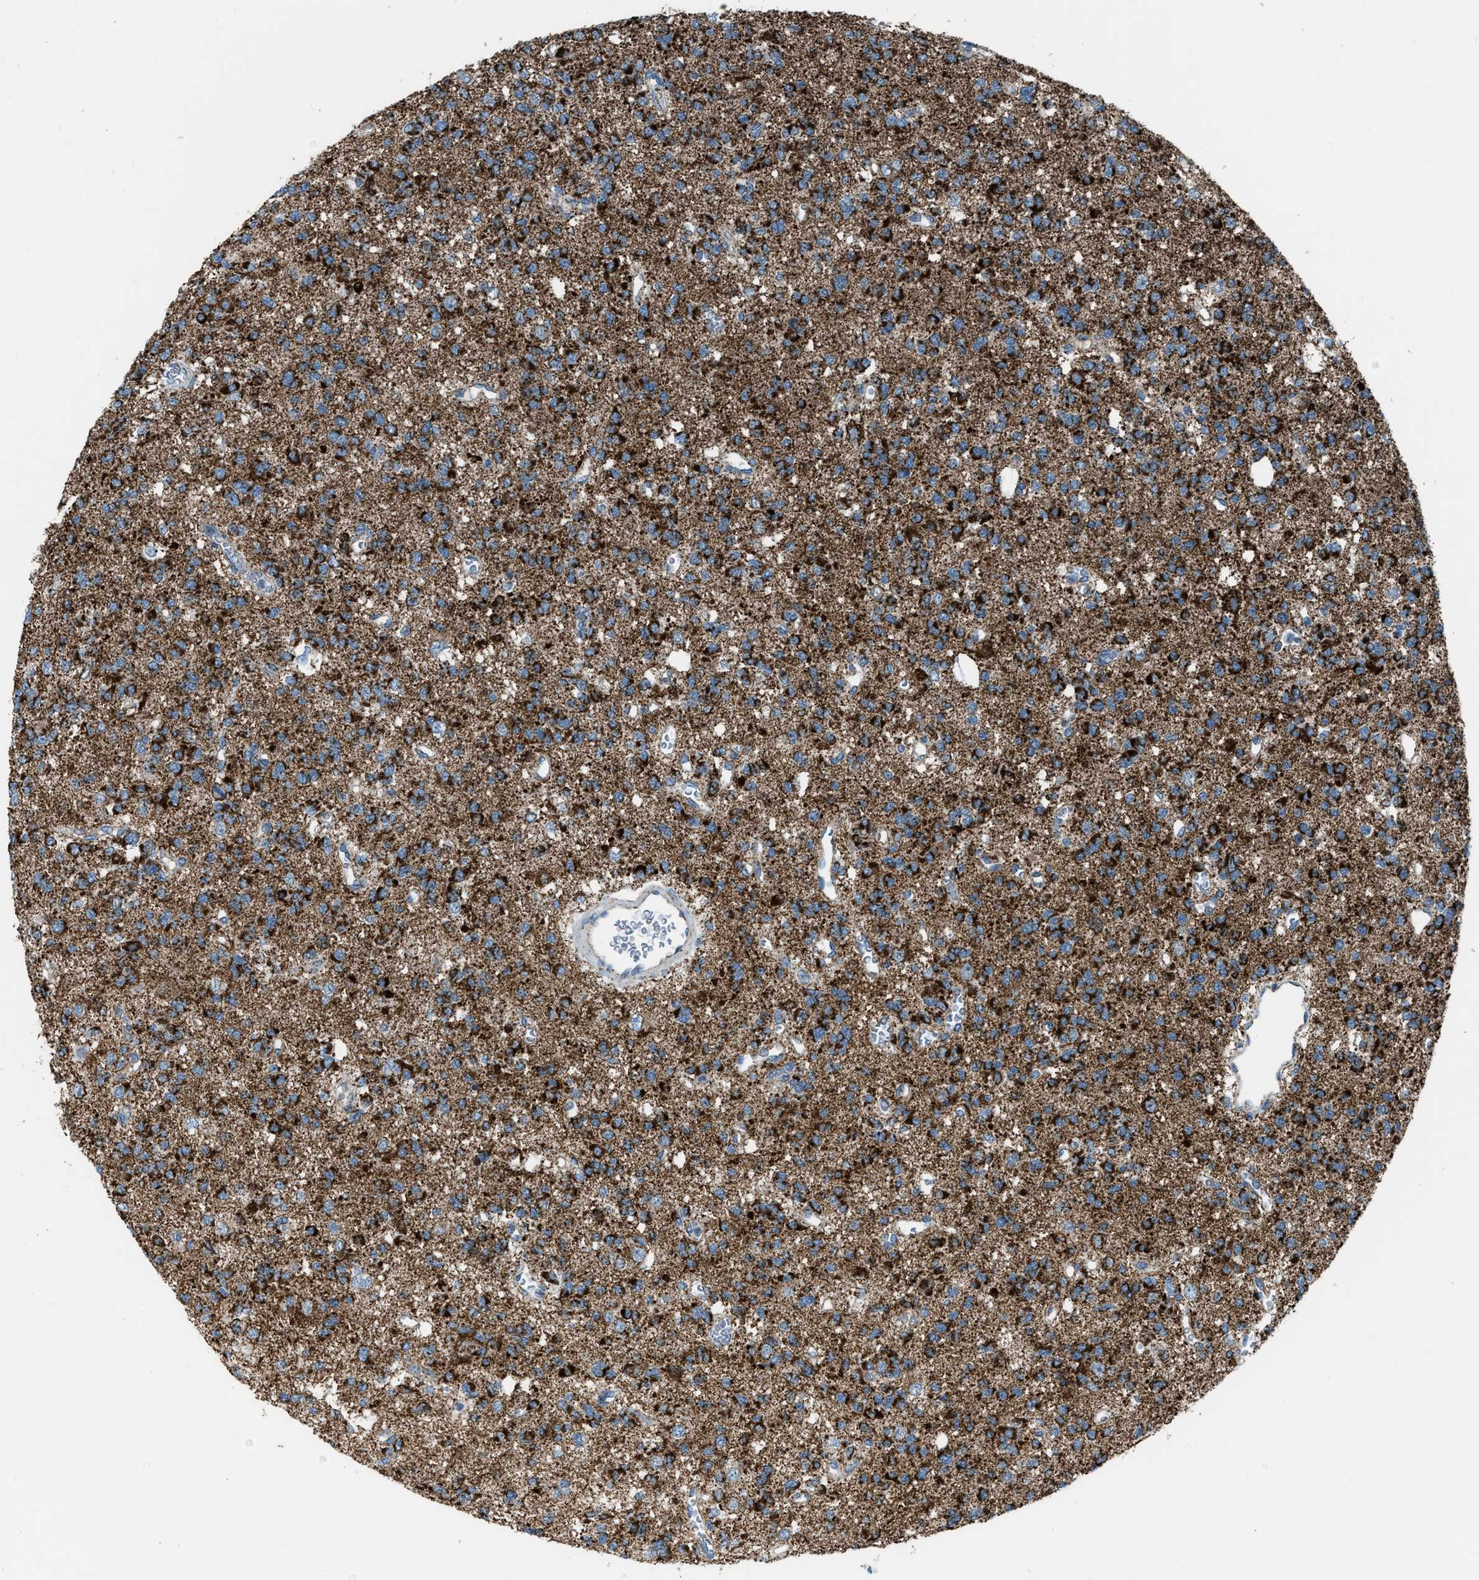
{"staining": {"intensity": "strong", "quantity": ">75%", "location": "cytoplasmic/membranous"}, "tissue": "glioma", "cell_type": "Tumor cells", "image_type": "cancer", "snomed": [{"axis": "morphology", "description": "Glioma, malignant, Low grade"}, {"axis": "topography", "description": "Brain"}], "caption": "IHC (DAB (3,3'-diaminobenzidine)) staining of human malignant low-grade glioma demonstrates strong cytoplasmic/membranous protein positivity in approximately >75% of tumor cells.", "gene": "MDH2", "patient": {"sex": "male", "age": 38}}